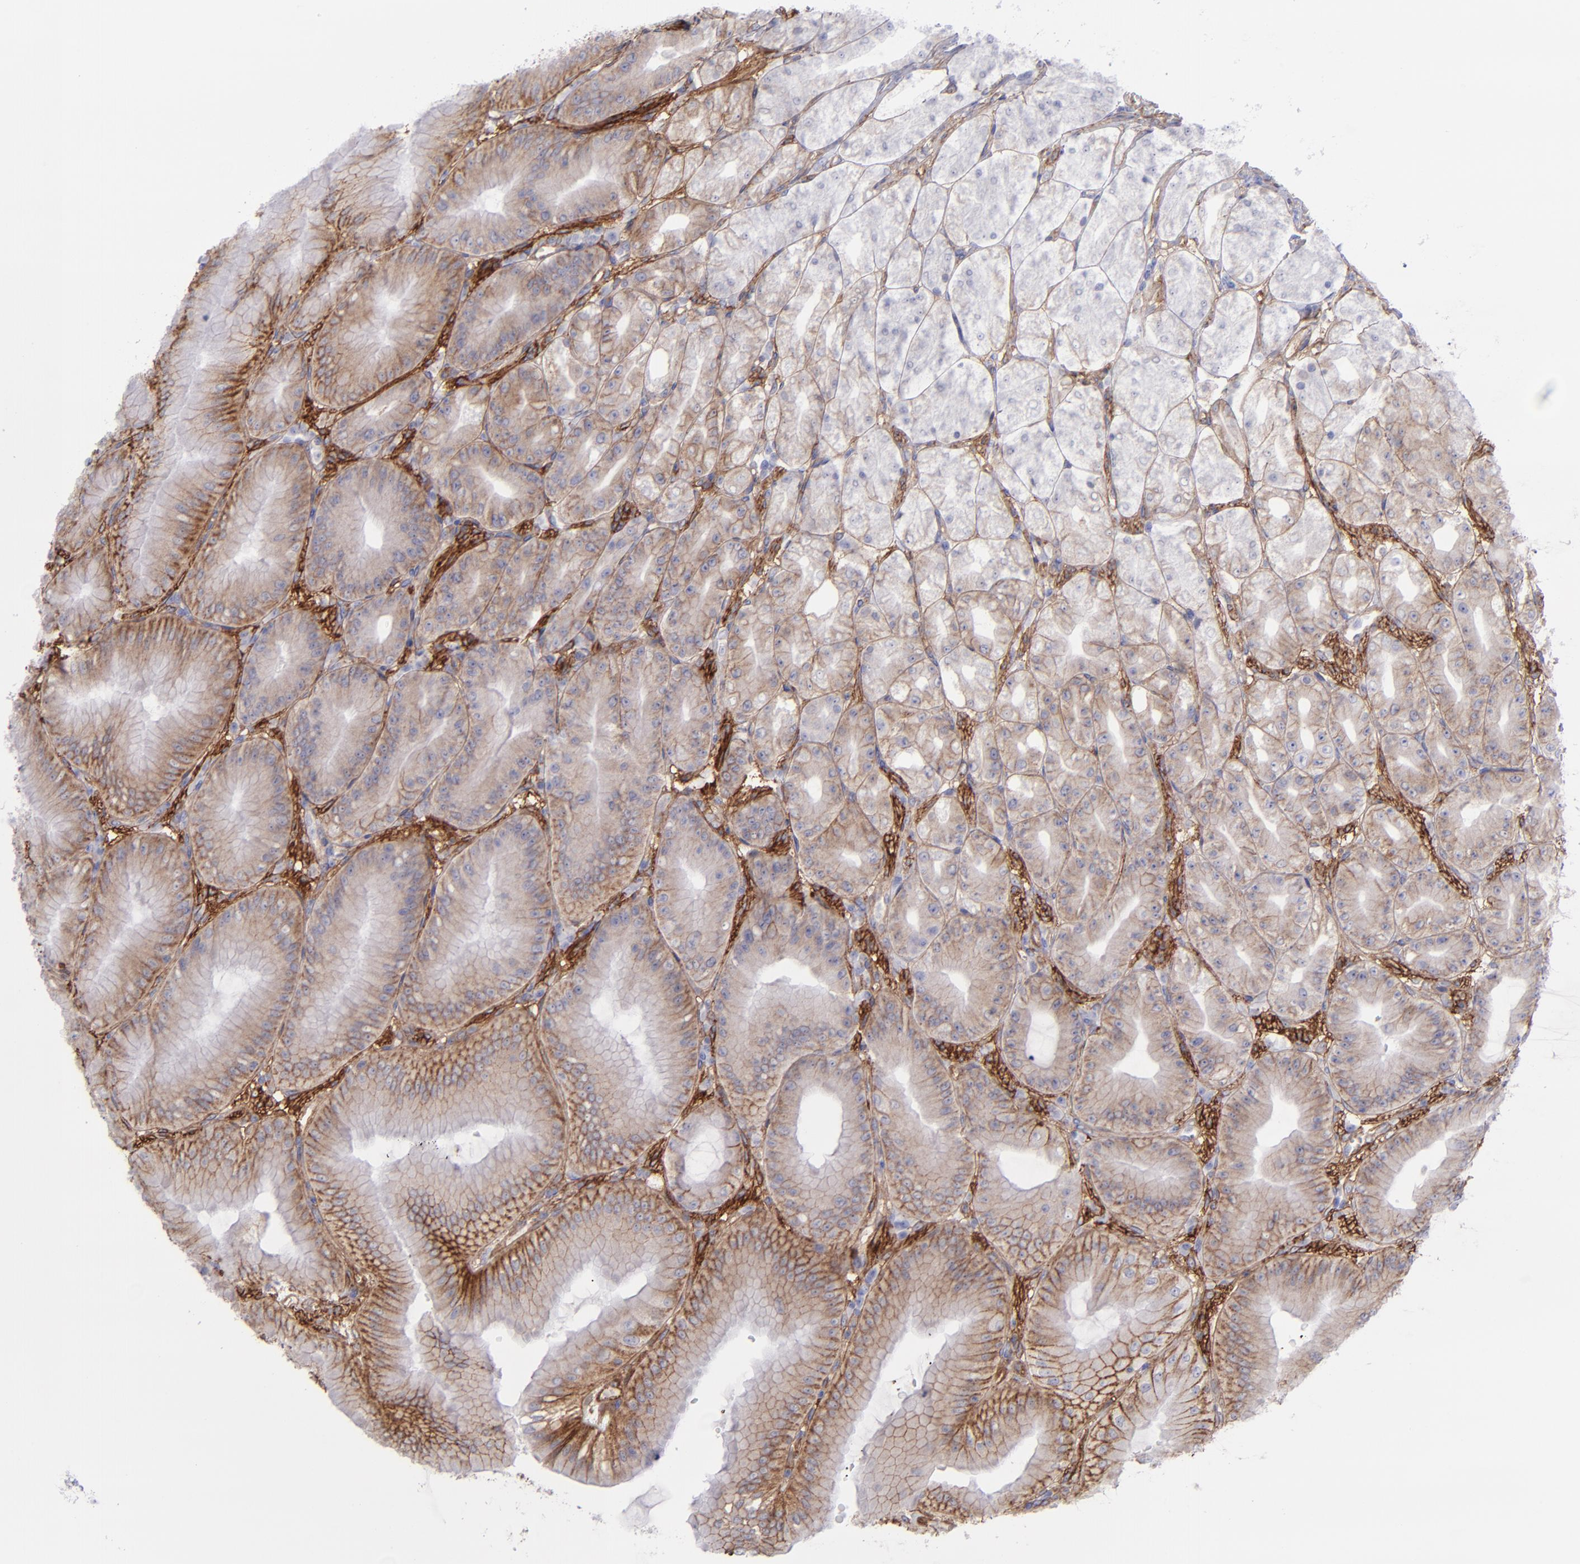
{"staining": {"intensity": "moderate", "quantity": ">75%", "location": "cytoplasmic/membranous"}, "tissue": "stomach", "cell_type": "Glandular cells", "image_type": "normal", "snomed": [{"axis": "morphology", "description": "Normal tissue, NOS"}, {"axis": "topography", "description": "Stomach, lower"}], "caption": "Immunohistochemistry of benign human stomach displays medium levels of moderate cytoplasmic/membranous staining in about >75% of glandular cells.", "gene": "ITGAV", "patient": {"sex": "male", "age": 71}}